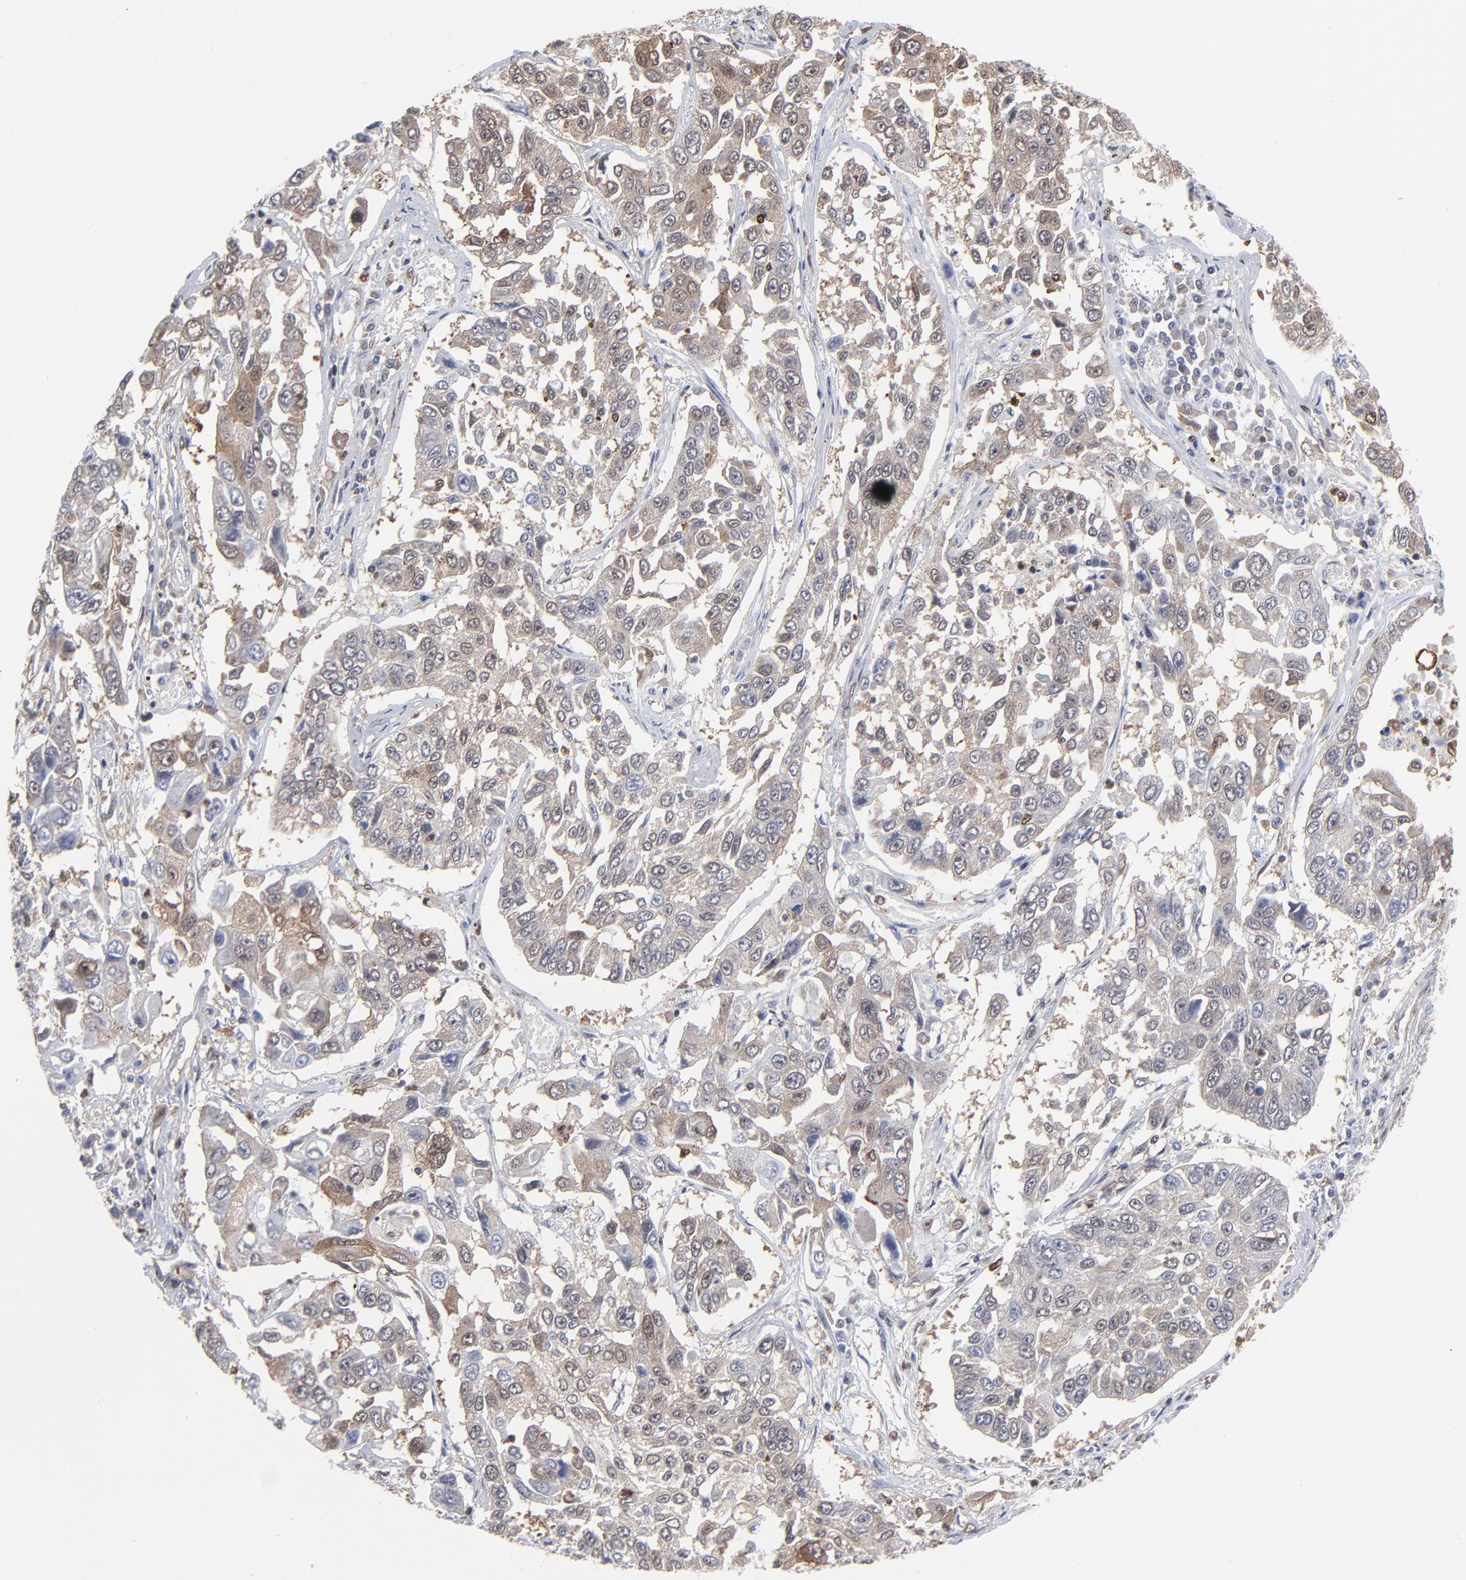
{"staining": {"intensity": "weak", "quantity": ">75%", "location": "cytoplasmic/membranous"}, "tissue": "lung cancer", "cell_type": "Tumor cells", "image_type": "cancer", "snomed": [{"axis": "morphology", "description": "Squamous cell carcinoma, NOS"}, {"axis": "topography", "description": "Lung"}], "caption": "Immunohistochemistry (IHC) of human lung cancer (squamous cell carcinoma) reveals low levels of weak cytoplasmic/membranous staining in approximately >75% of tumor cells.", "gene": "MAP2K1", "patient": {"sex": "male", "age": 71}}